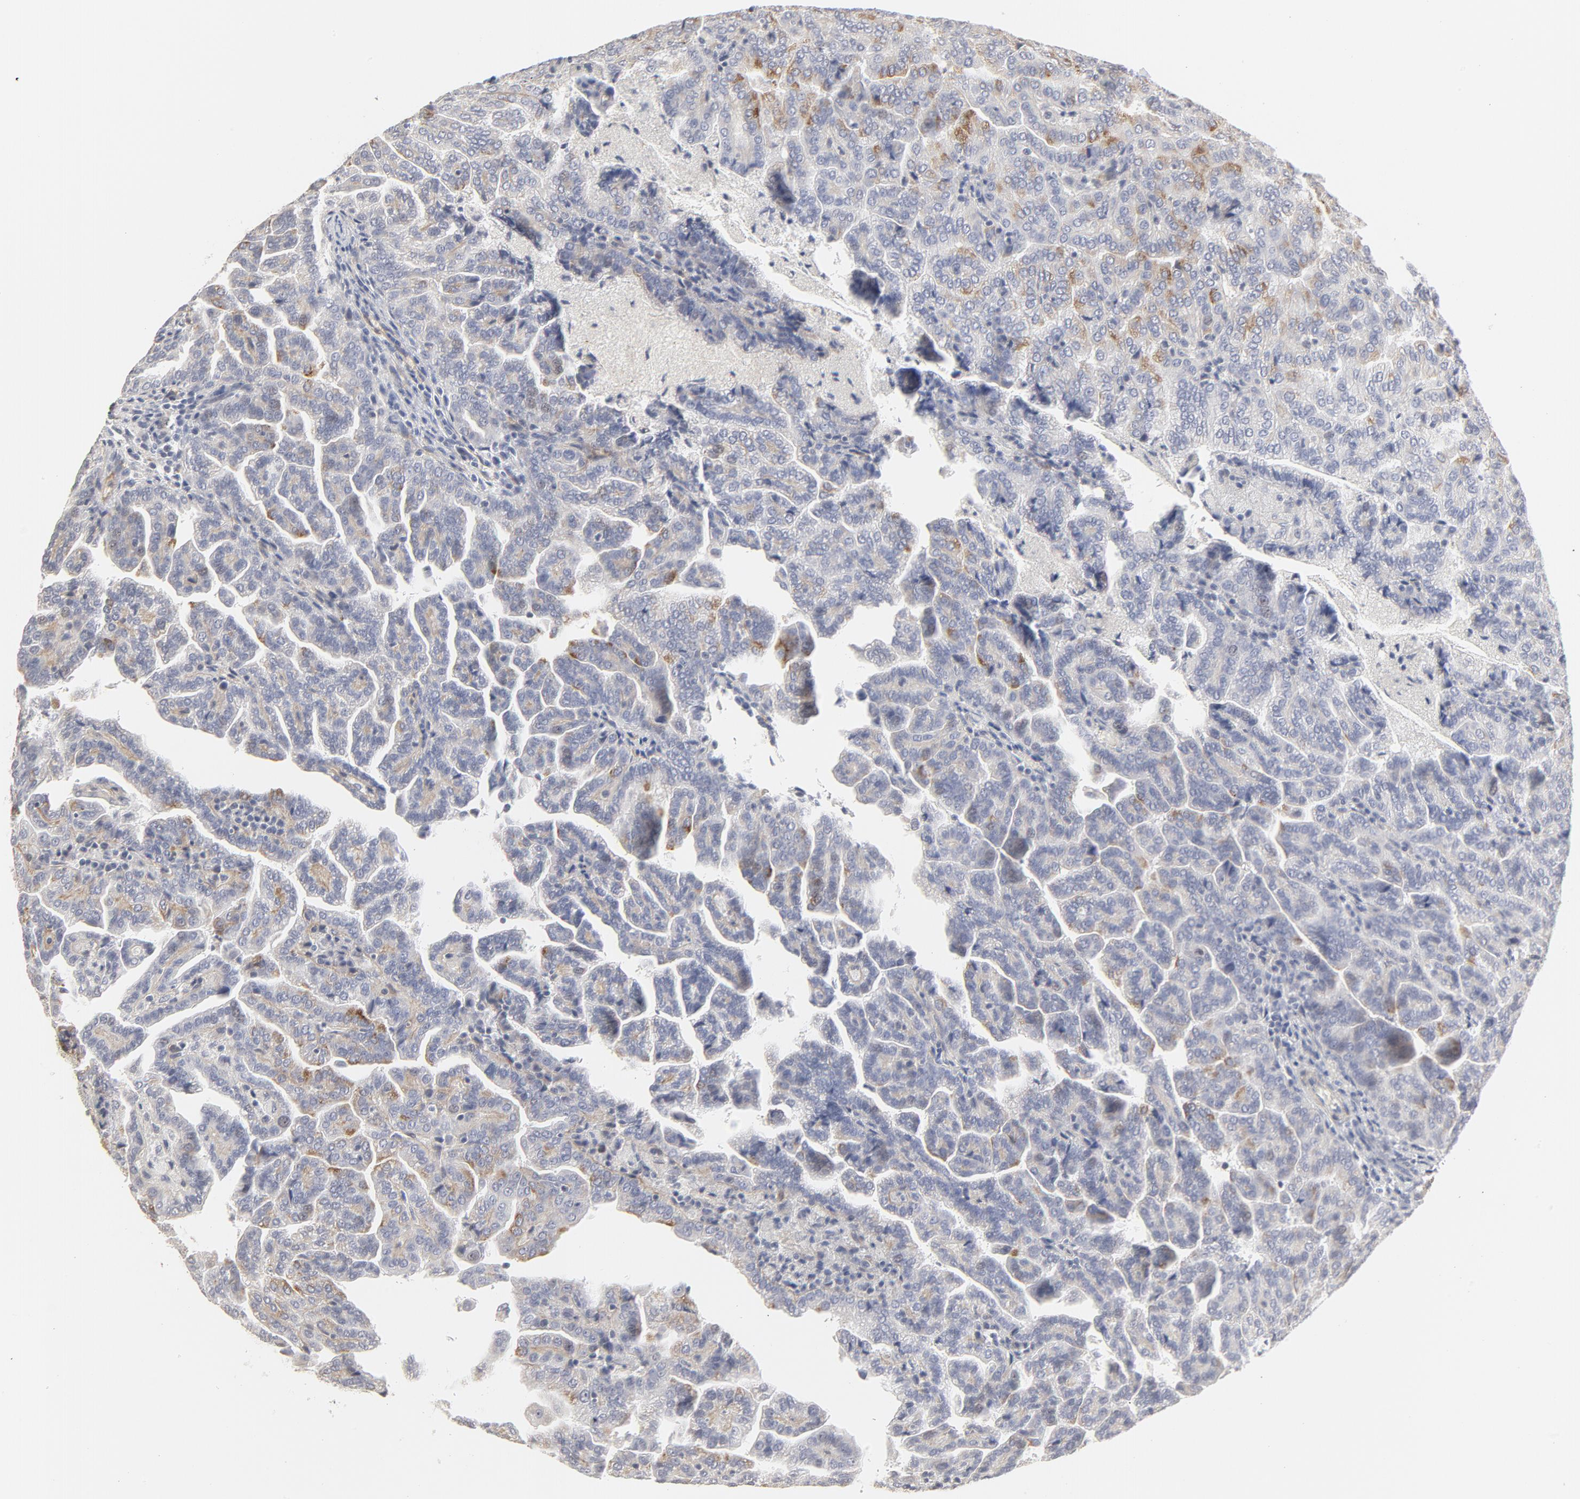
{"staining": {"intensity": "negative", "quantity": "none", "location": "none"}, "tissue": "renal cancer", "cell_type": "Tumor cells", "image_type": "cancer", "snomed": [{"axis": "morphology", "description": "Adenocarcinoma, NOS"}, {"axis": "topography", "description": "Kidney"}], "caption": "An image of renal cancer (adenocarcinoma) stained for a protein shows no brown staining in tumor cells.", "gene": "MAGED4", "patient": {"sex": "male", "age": 61}}